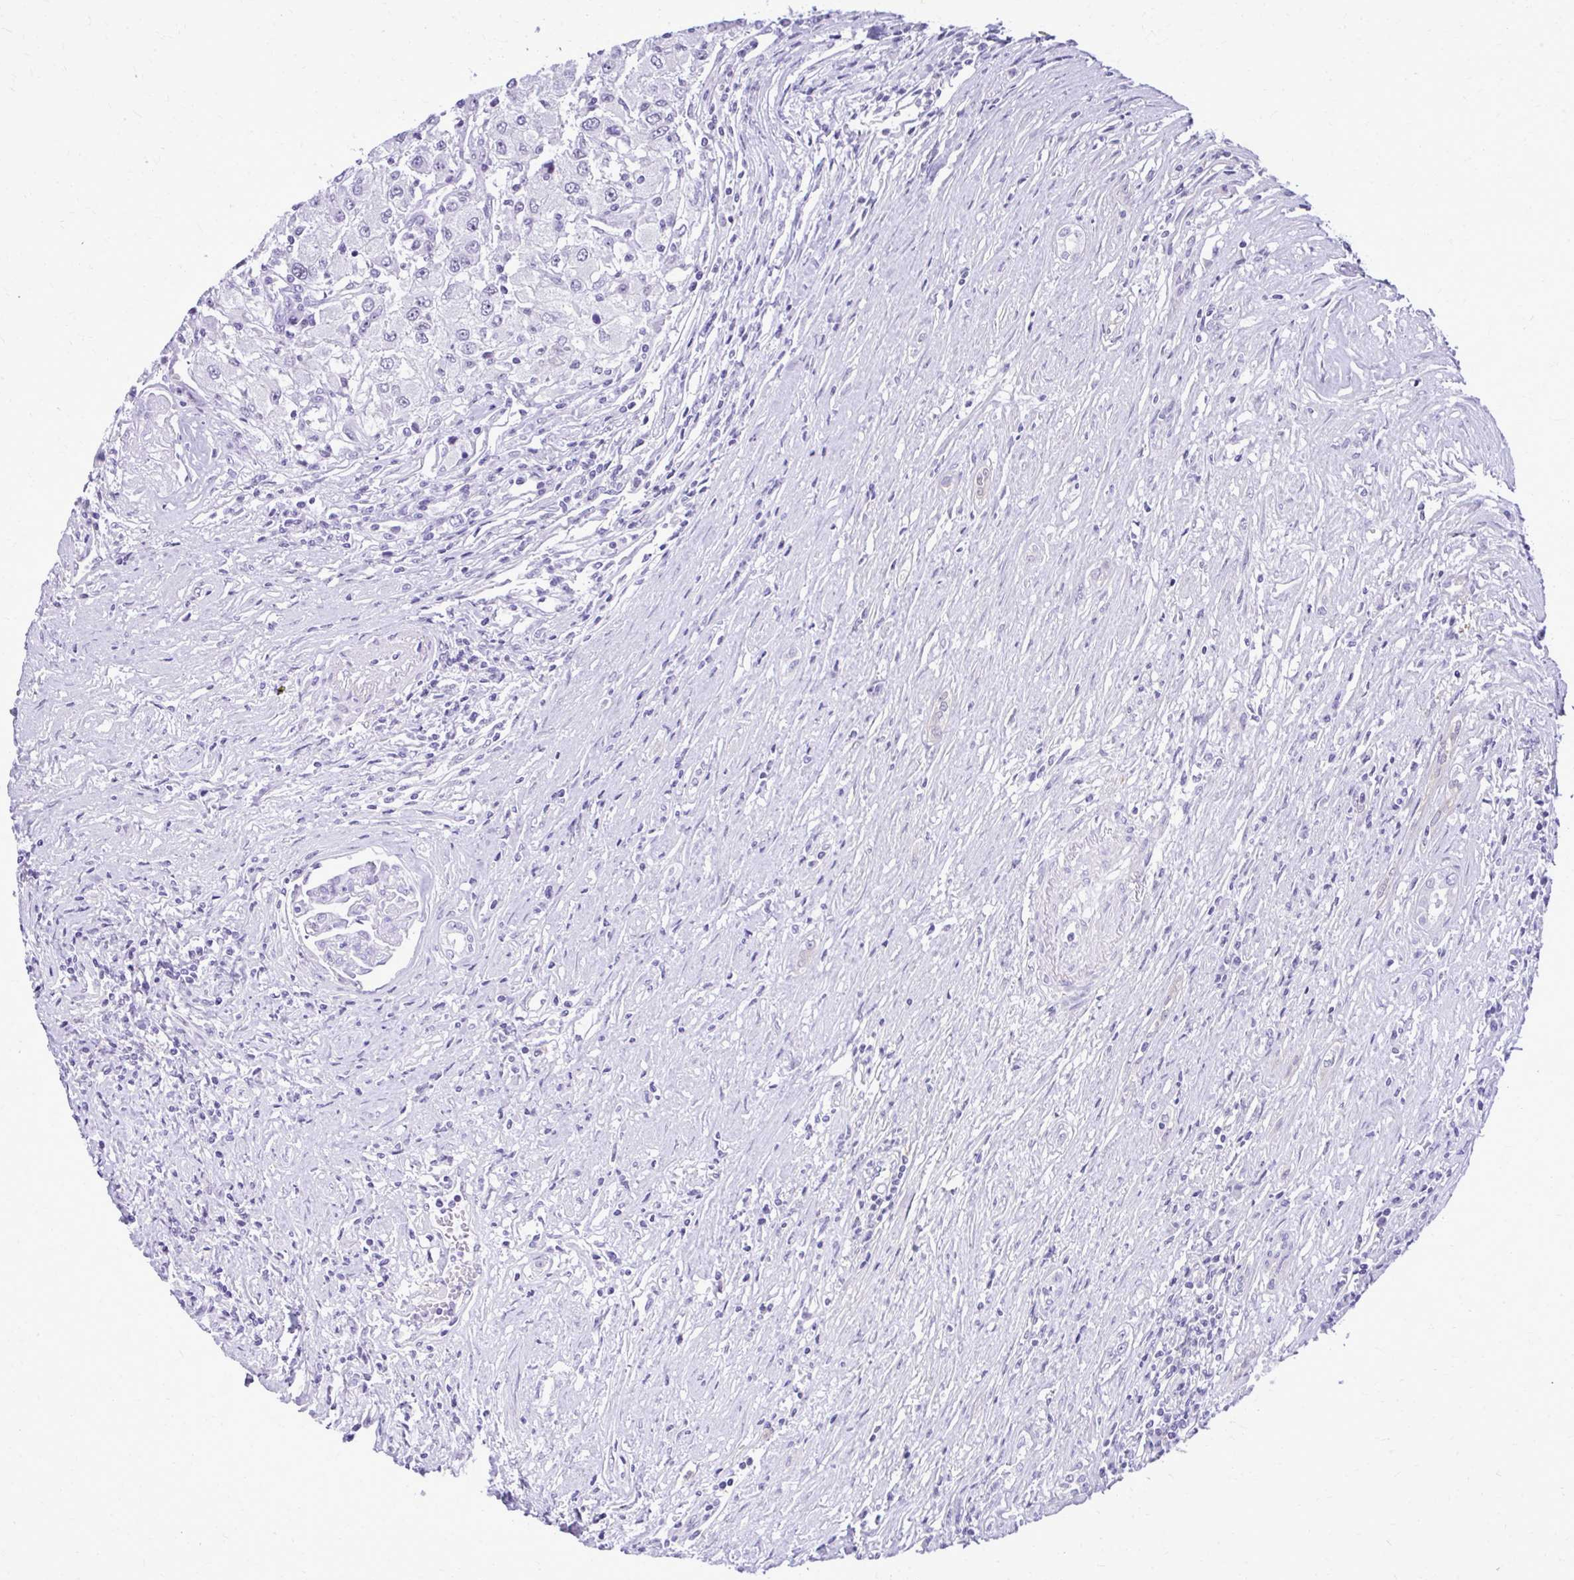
{"staining": {"intensity": "negative", "quantity": "none", "location": "none"}, "tissue": "renal cancer", "cell_type": "Tumor cells", "image_type": "cancer", "snomed": [{"axis": "morphology", "description": "Adenocarcinoma, NOS"}, {"axis": "topography", "description": "Kidney"}], "caption": "Immunohistochemical staining of human renal cancer demonstrates no significant positivity in tumor cells.", "gene": "RASL11B", "patient": {"sex": "female", "age": 67}}